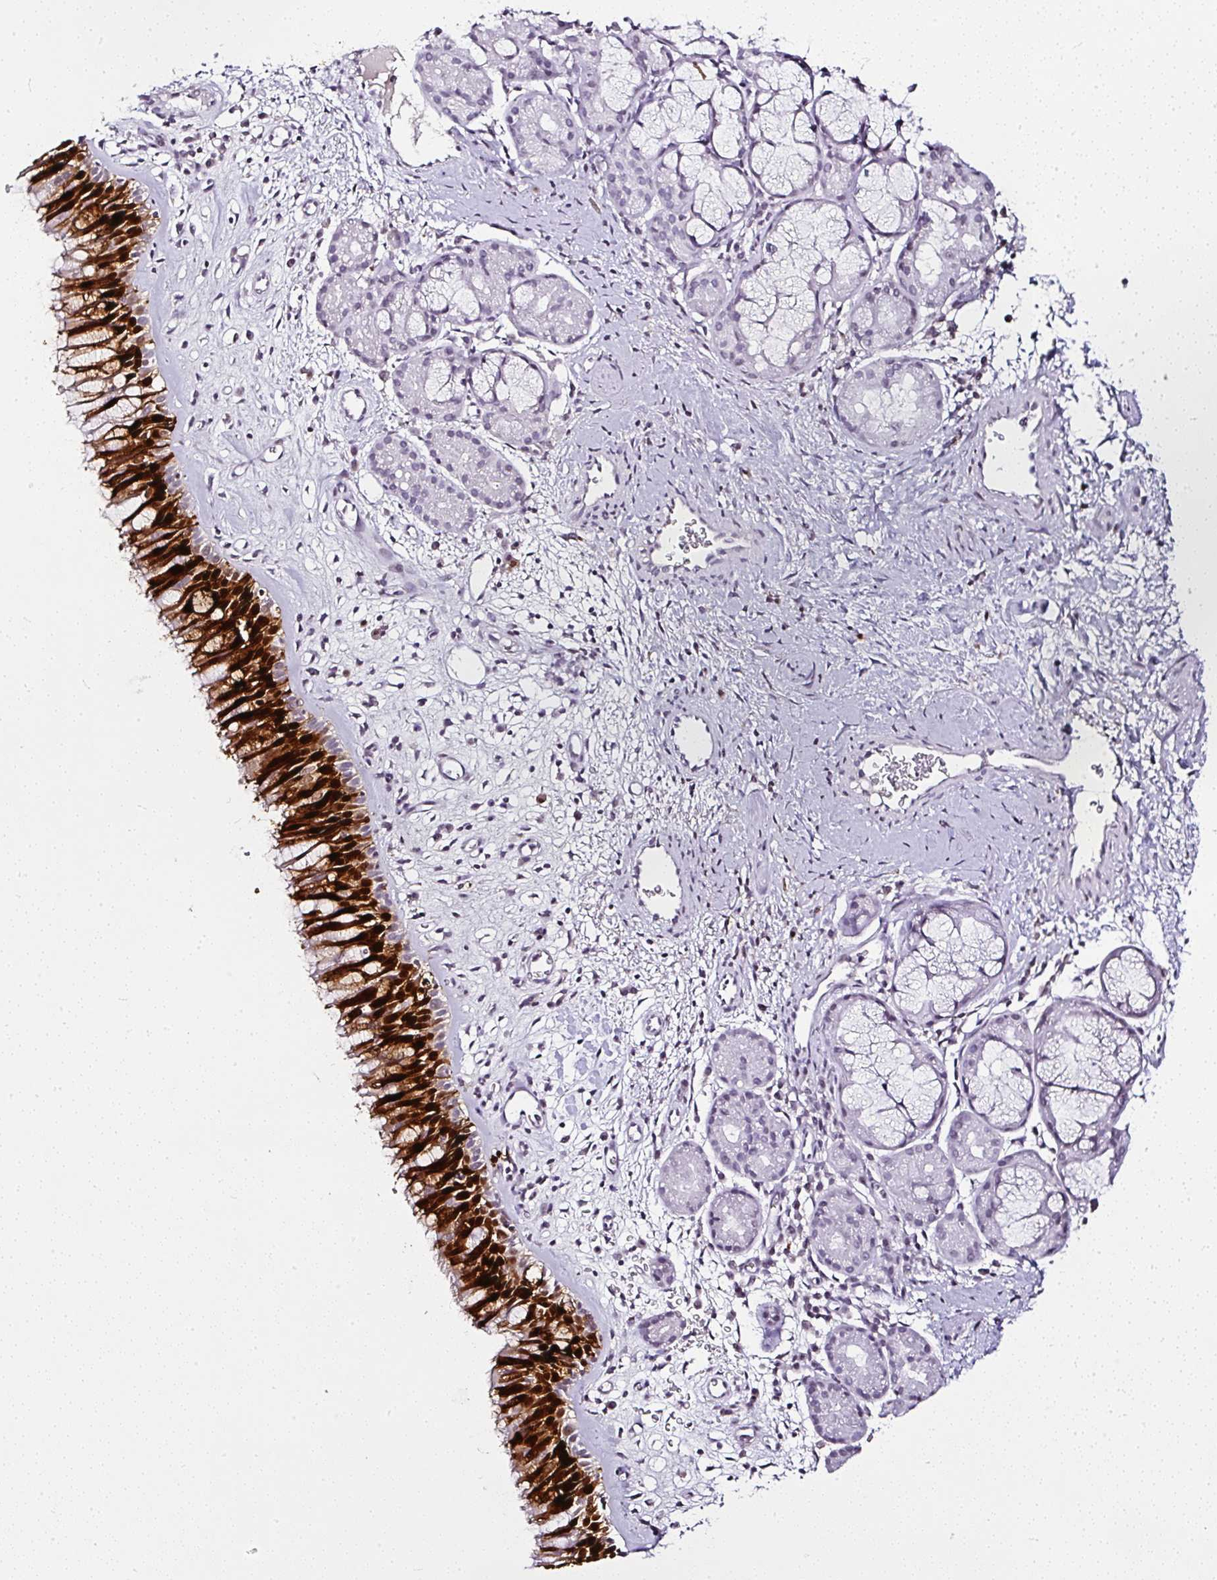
{"staining": {"intensity": "strong", "quantity": ">75%", "location": "cytoplasmic/membranous,nuclear"}, "tissue": "nasopharynx", "cell_type": "Respiratory epithelial cells", "image_type": "normal", "snomed": [{"axis": "morphology", "description": "Normal tissue, NOS"}, {"axis": "topography", "description": "Nasopharynx"}], "caption": "Respiratory epithelial cells reveal high levels of strong cytoplasmic/membranous,nuclear expression in approximately >75% of cells in benign nasopharynx.", "gene": "SERPINB3", "patient": {"sex": "male", "age": 65}}